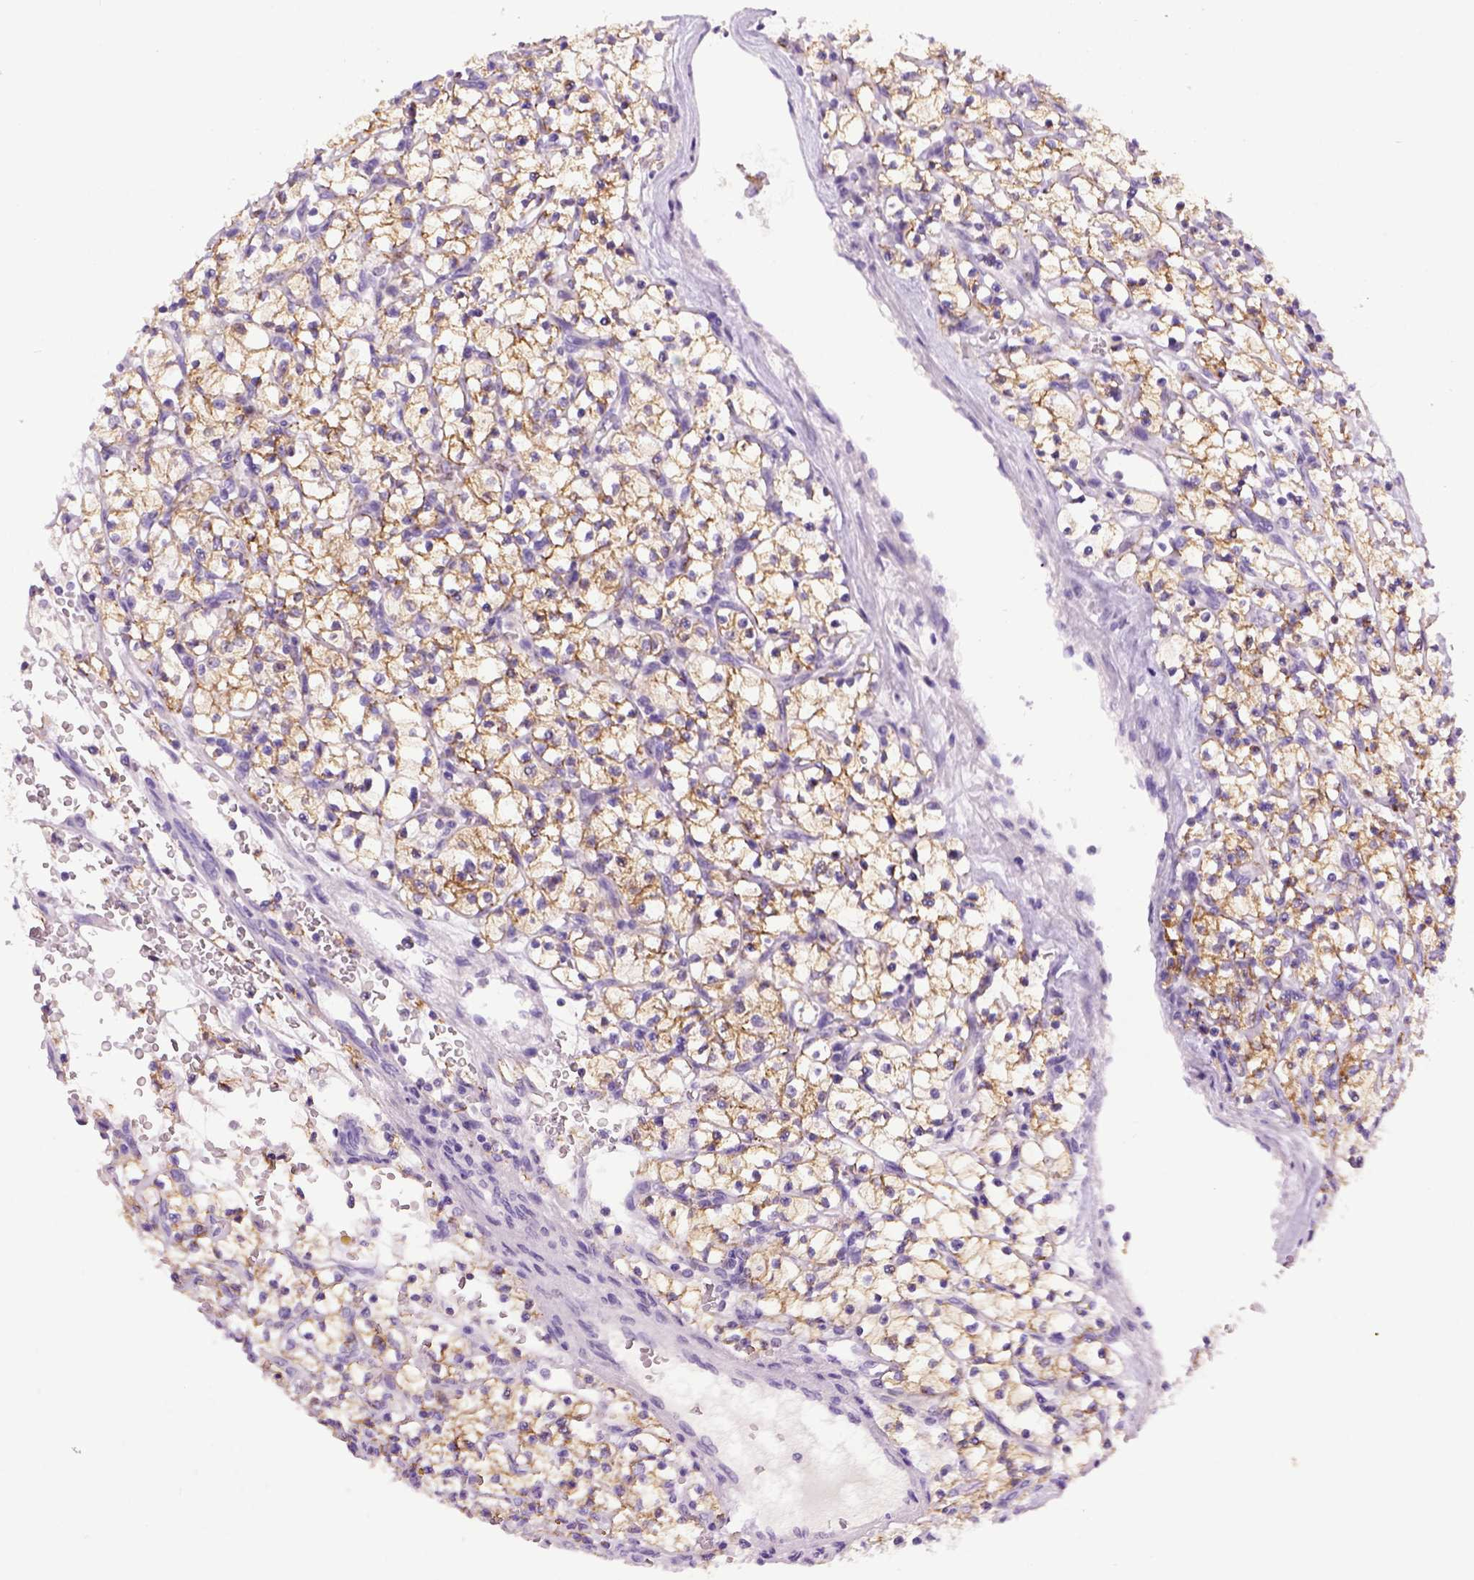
{"staining": {"intensity": "moderate", "quantity": ">75%", "location": "cytoplasmic/membranous"}, "tissue": "renal cancer", "cell_type": "Tumor cells", "image_type": "cancer", "snomed": [{"axis": "morphology", "description": "Adenocarcinoma, NOS"}, {"axis": "topography", "description": "Kidney"}], "caption": "Renal cancer stained for a protein demonstrates moderate cytoplasmic/membranous positivity in tumor cells.", "gene": "CDH1", "patient": {"sex": "female", "age": 64}}